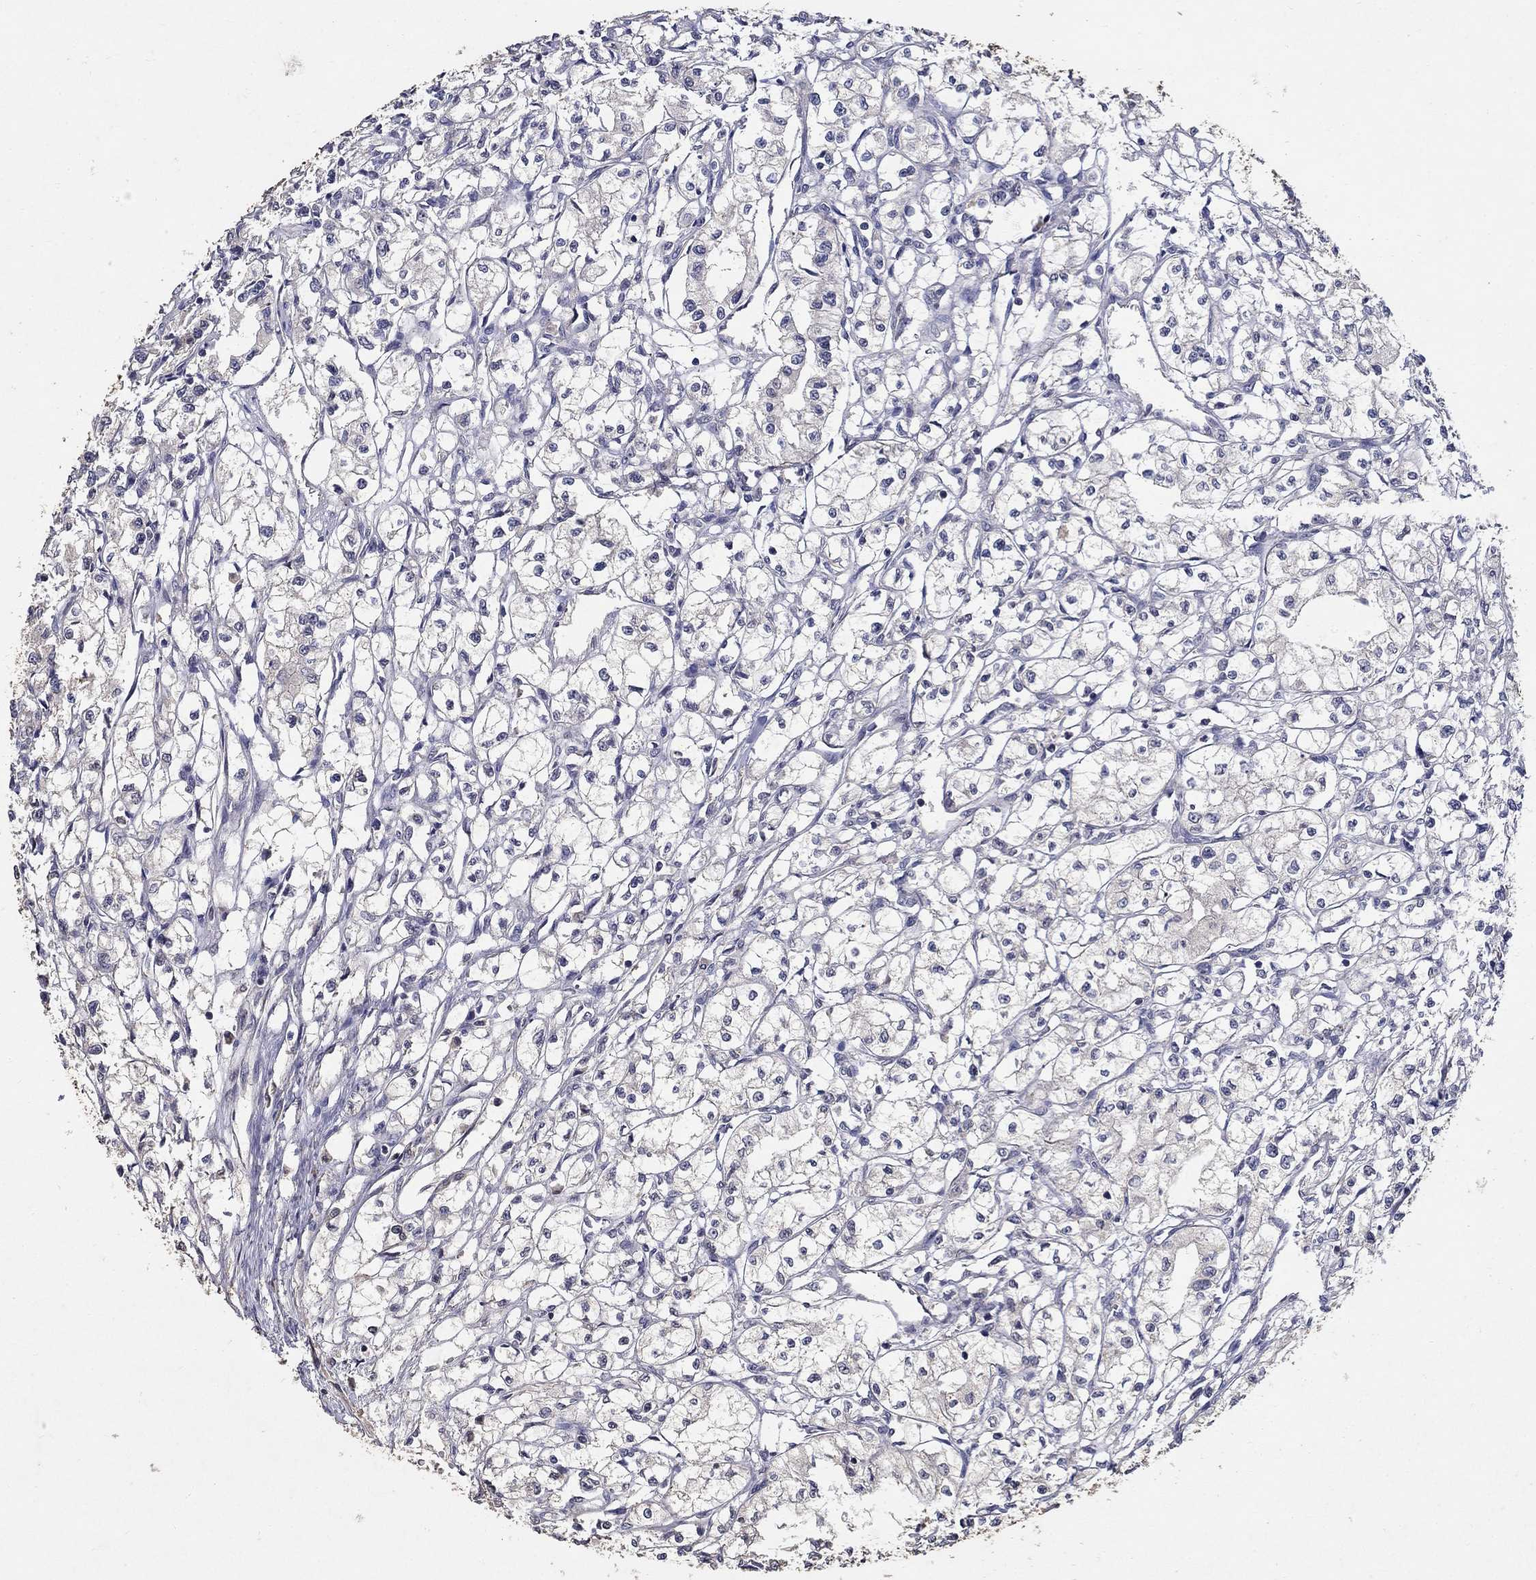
{"staining": {"intensity": "negative", "quantity": "none", "location": "none"}, "tissue": "renal cancer", "cell_type": "Tumor cells", "image_type": "cancer", "snomed": [{"axis": "morphology", "description": "Adenocarcinoma, NOS"}, {"axis": "topography", "description": "Kidney"}], "caption": "Tumor cells show no significant protein positivity in renal cancer.", "gene": "PROZ", "patient": {"sex": "male", "age": 56}}